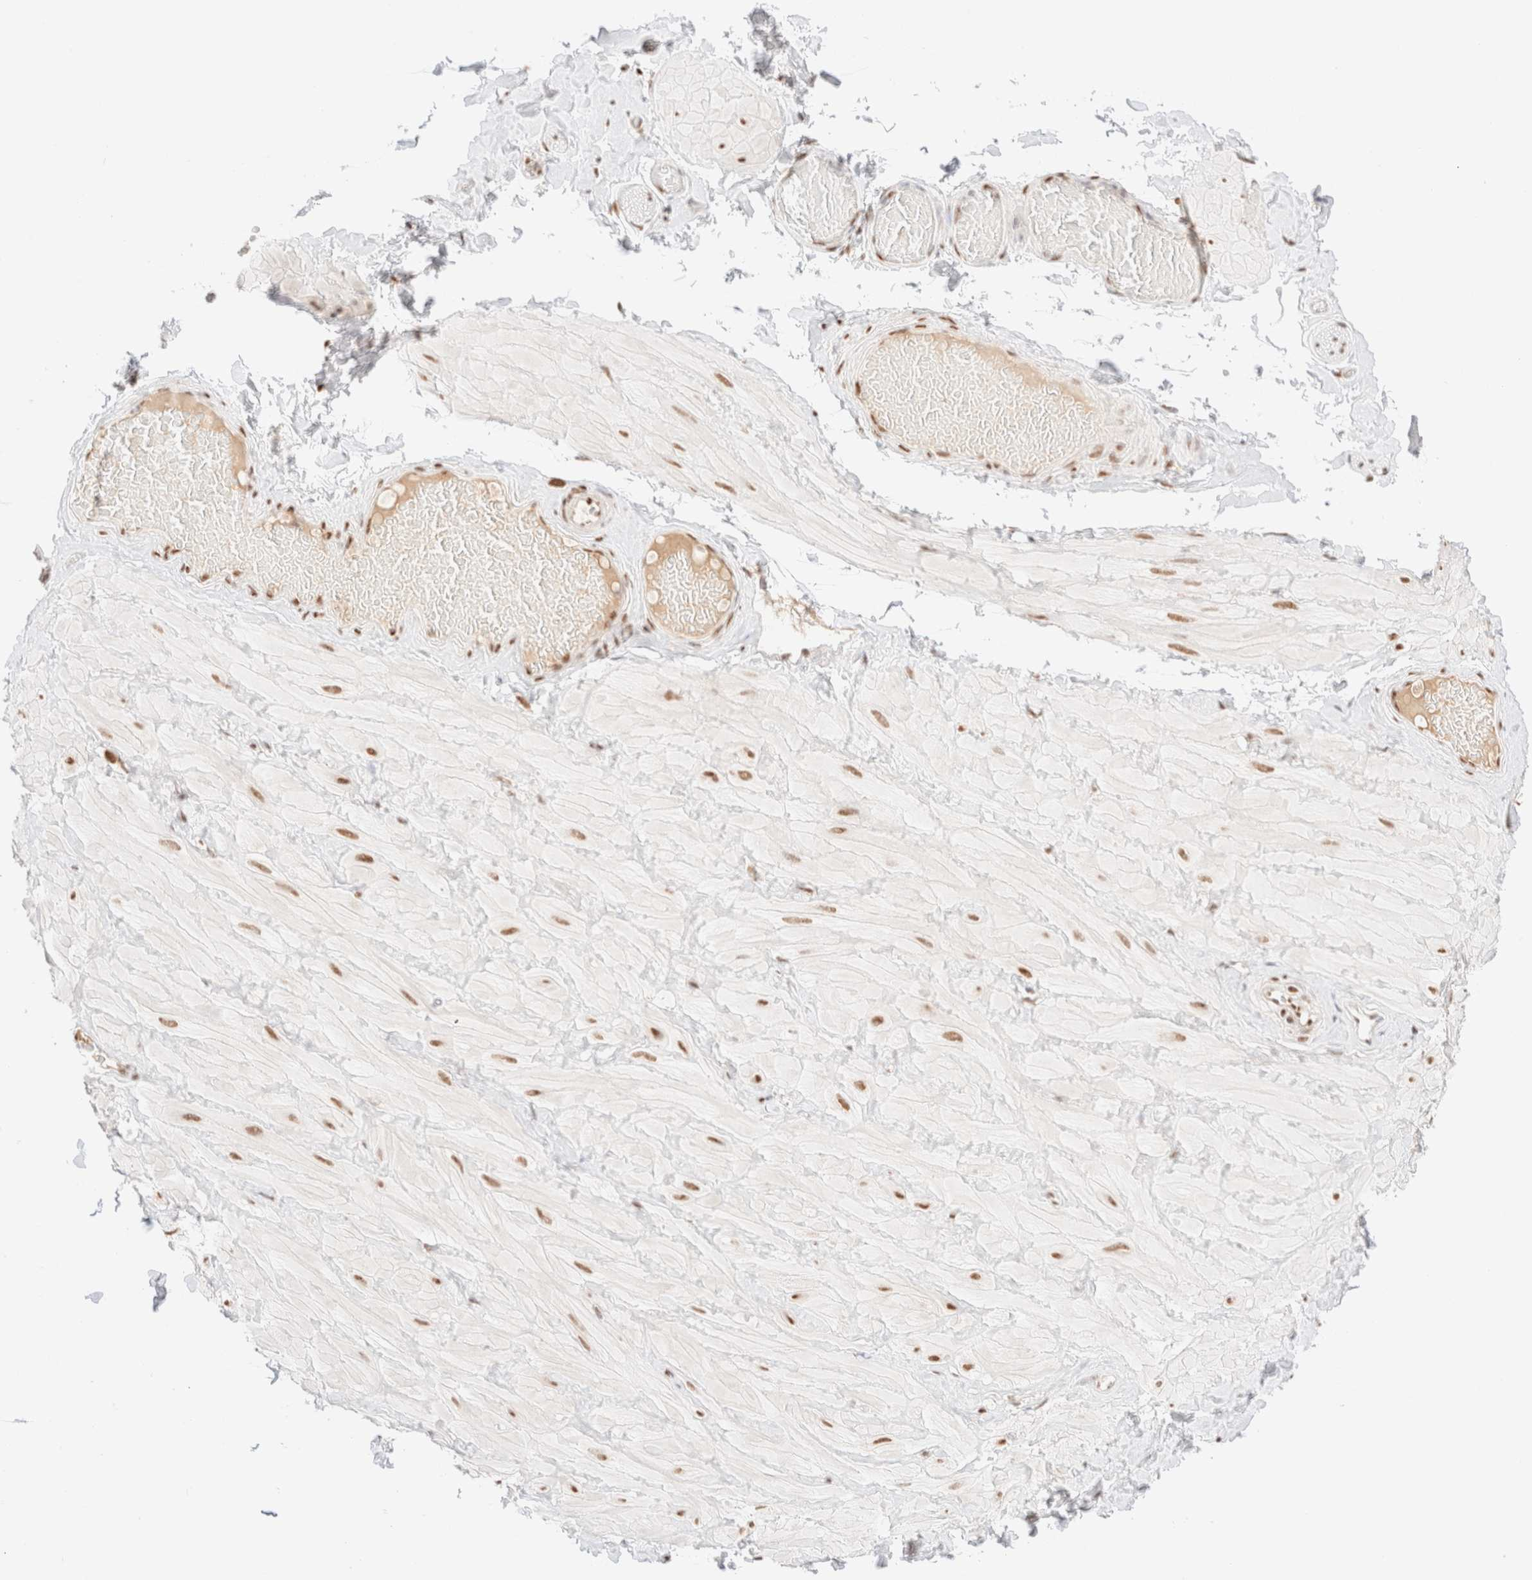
{"staining": {"intensity": "weak", "quantity": ">75%", "location": "nuclear"}, "tissue": "adipose tissue", "cell_type": "Adipocytes", "image_type": "normal", "snomed": [{"axis": "morphology", "description": "Normal tissue, NOS"}, {"axis": "topography", "description": "Adipose tissue"}, {"axis": "topography", "description": "Vascular tissue"}, {"axis": "topography", "description": "Peripheral nerve tissue"}], "caption": "Immunohistochemical staining of normal human adipose tissue reveals >75% levels of weak nuclear protein expression in approximately >75% of adipocytes. Using DAB (brown) and hematoxylin (blue) stains, captured at high magnification using brightfield microscopy.", "gene": "CIC", "patient": {"sex": "male", "age": 25}}